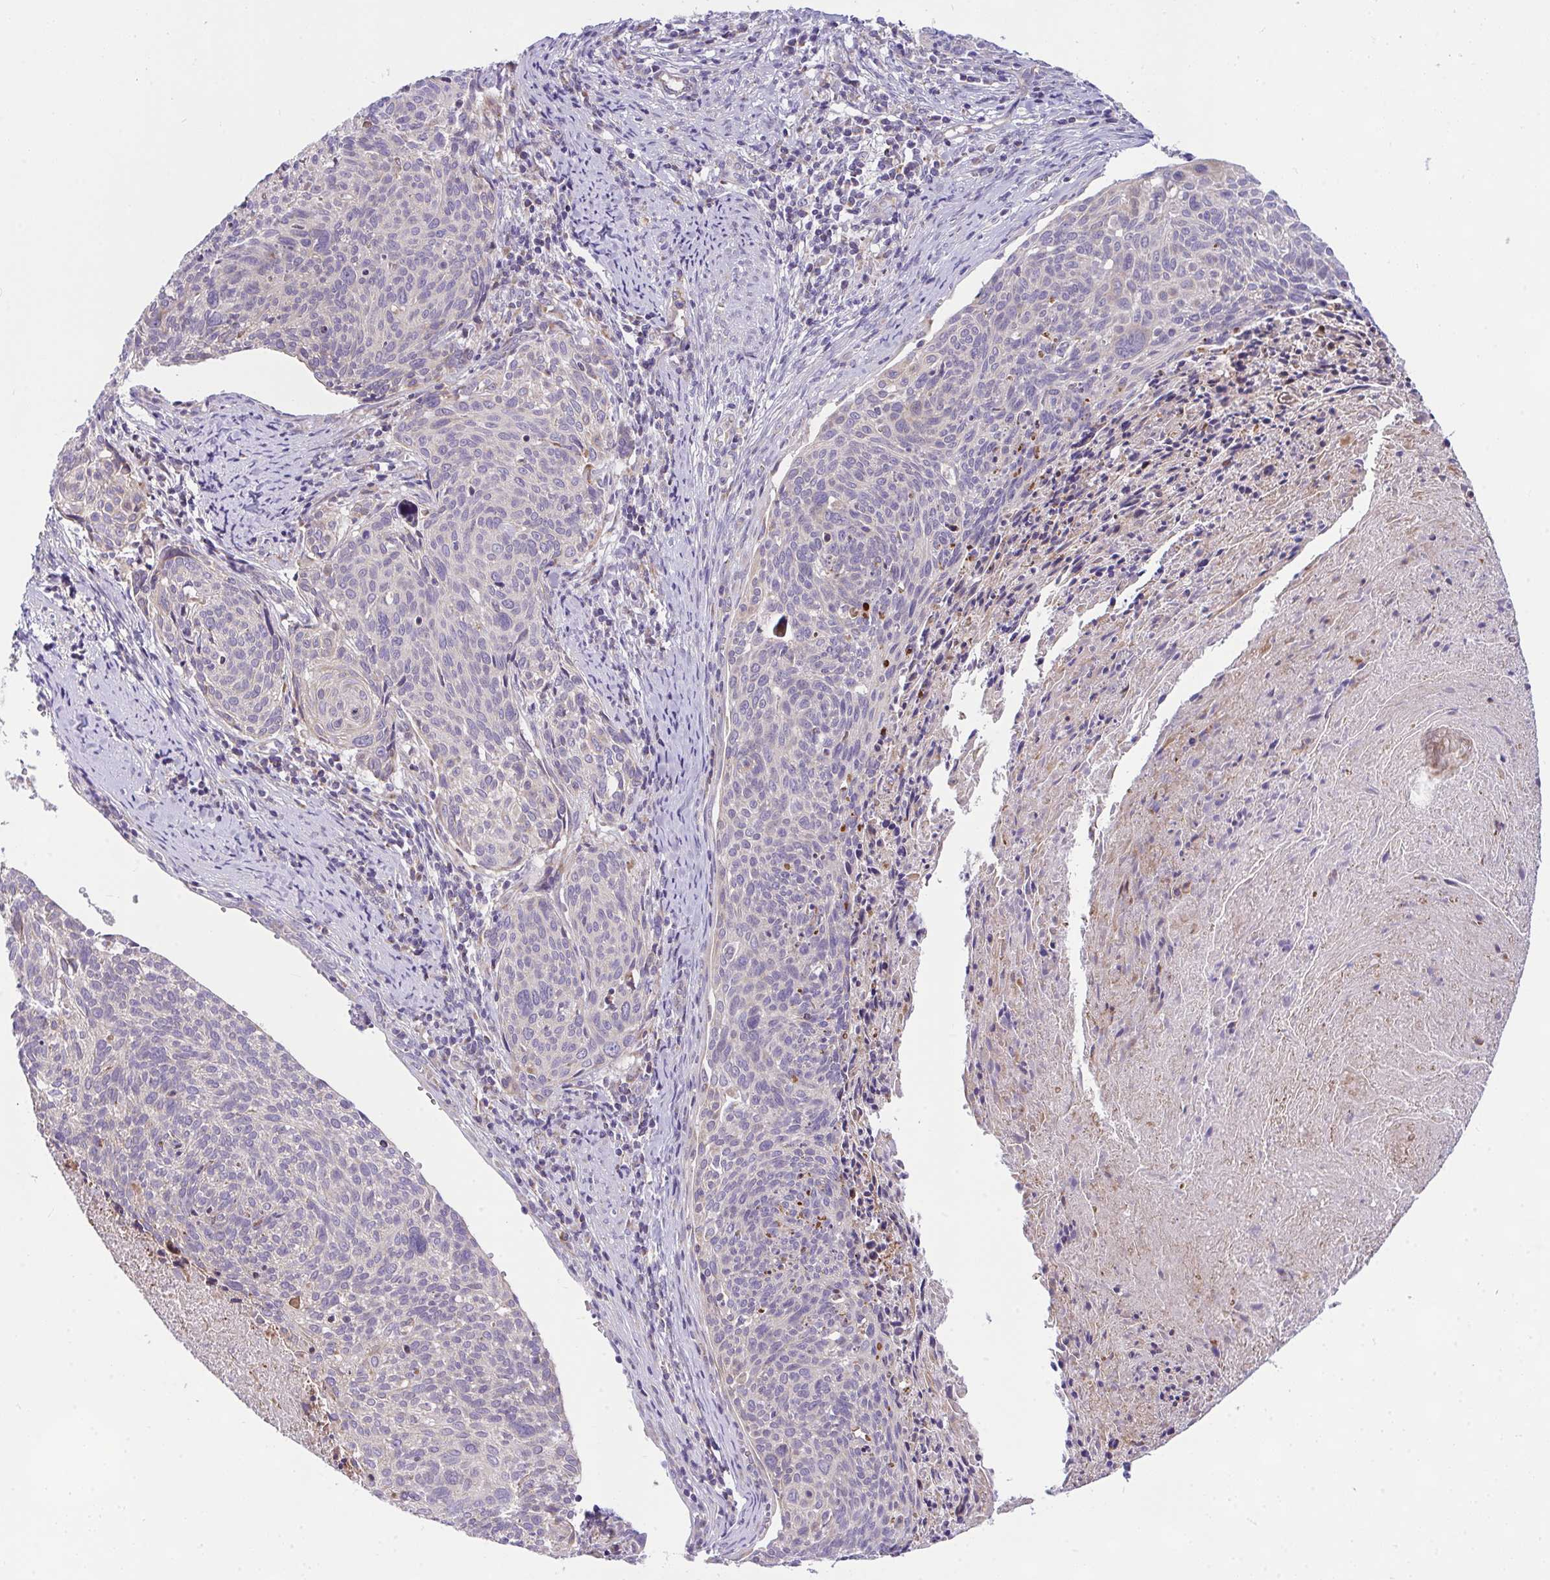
{"staining": {"intensity": "negative", "quantity": "none", "location": "none"}, "tissue": "cervical cancer", "cell_type": "Tumor cells", "image_type": "cancer", "snomed": [{"axis": "morphology", "description": "Squamous cell carcinoma, NOS"}, {"axis": "topography", "description": "Cervix"}], "caption": "Cervical cancer was stained to show a protein in brown. There is no significant expression in tumor cells.", "gene": "CEP63", "patient": {"sex": "female", "age": 49}}